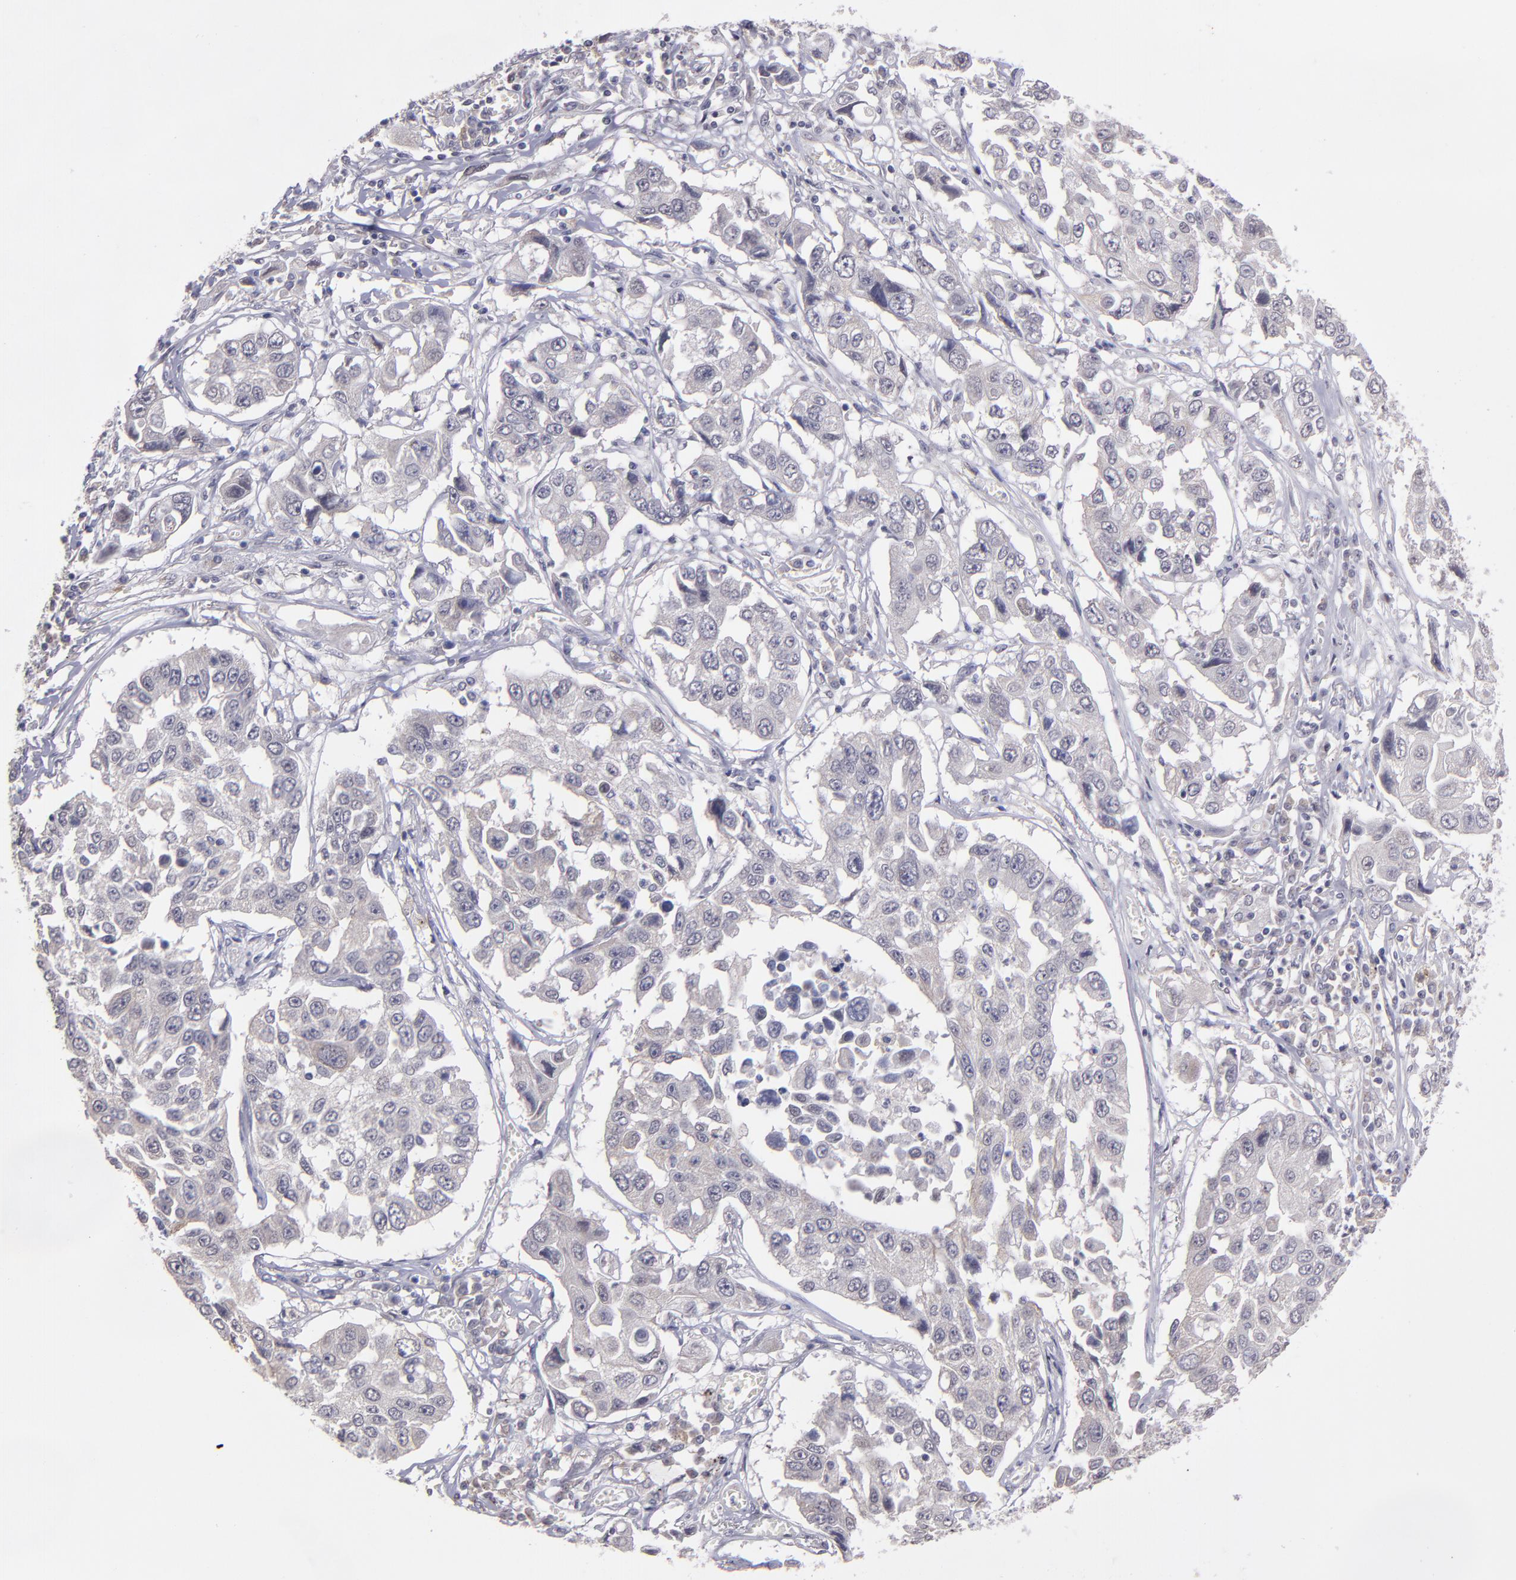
{"staining": {"intensity": "negative", "quantity": "none", "location": "none"}, "tissue": "lung cancer", "cell_type": "Tumor cells", "image_type": "cancer", "snomed": [{"axis": "morphology", "description": "Squamous cell carcinoma, NOS"}, {"axis": "topography", "description": "Lung"}], "caption": "Tumor cells show no significant staining in lung cancer.", "gene": "NRXN3", "patient": {"sex": "male", "age": 71}}